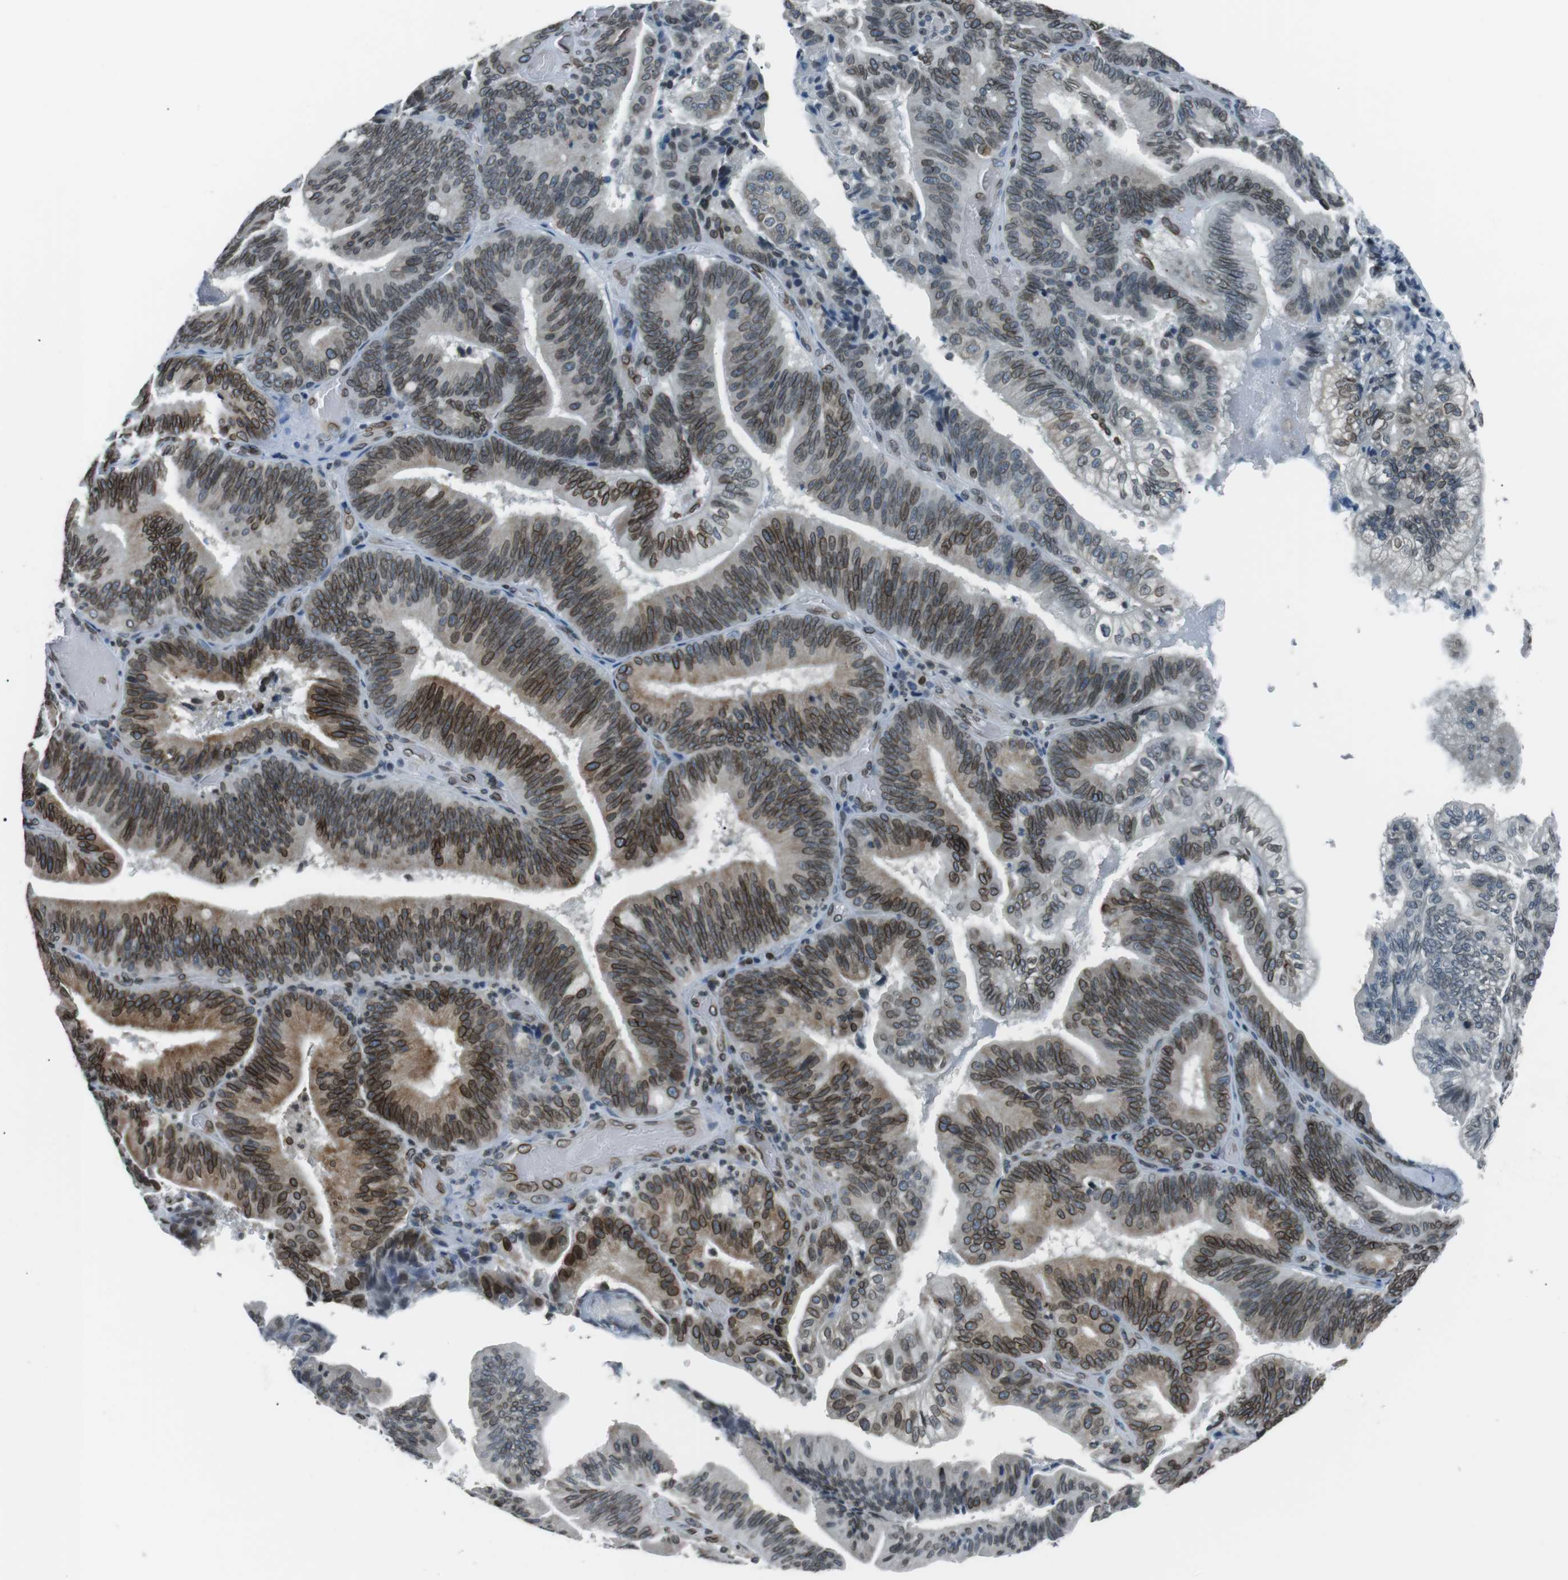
{"staining": {"intensity": "moderate", "quantity": ">75%", "location": "cytoplasmic/membranous,nuclear"}, "tissue": "pancreatic cancer", "cell_type": "Tumor cells", "image_type": "cancer", "snomed": [{"axis": "morphology", "description": "Adenocarcinoma, NOS"}, {"axis": "topography", "description": "Pancreas"}], "caption": "The histopathology image demonstrates immunohistochemical staining of pancreatic cancer (adenocarcinoma). There is moderate cytoplasmic/membranous and nuclear staining is seen in about >75% of tumor cells.", "gene": "TMX4", "patient": {"sex": "male", "age": 82}}